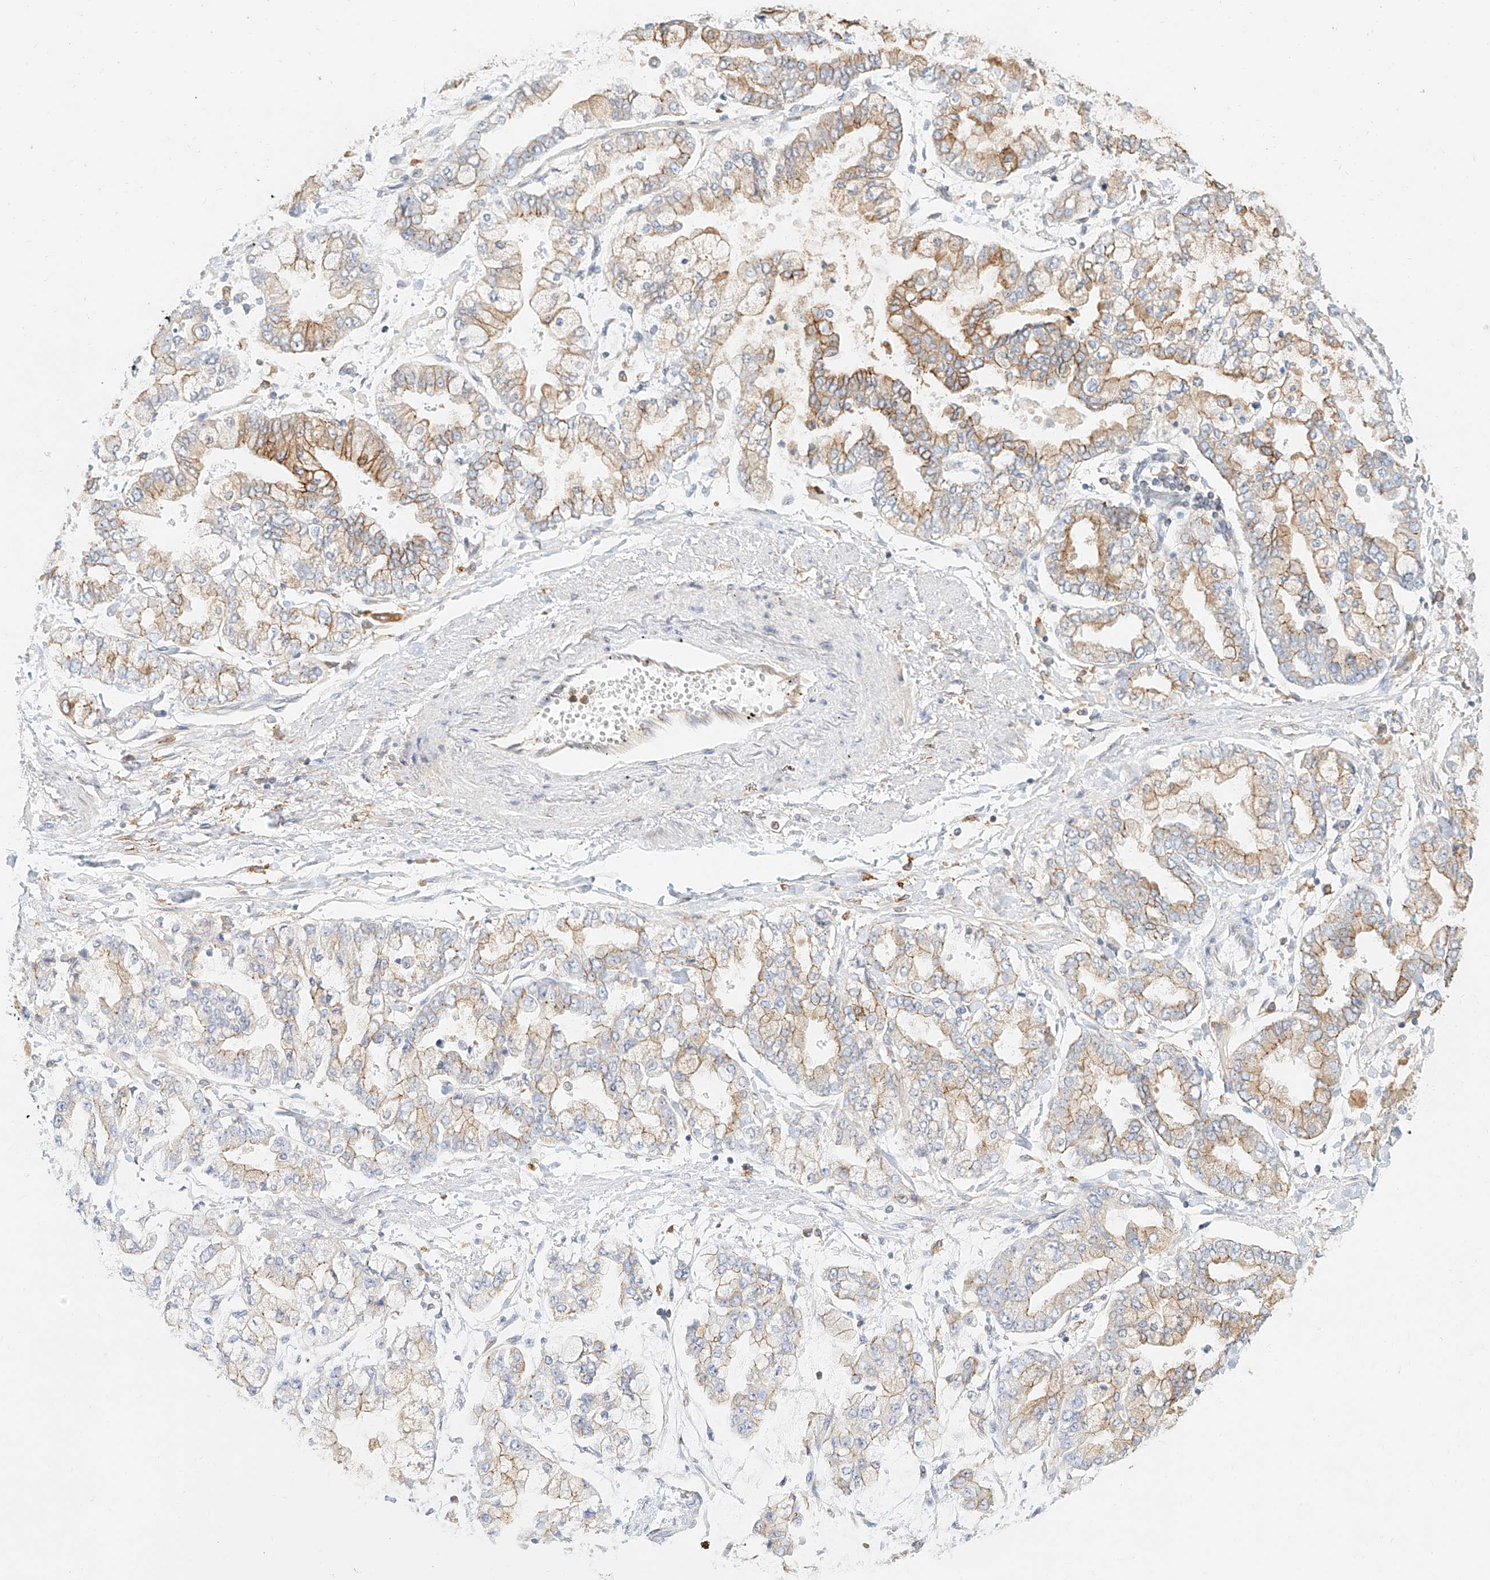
{"staining": {"intensity": "moderate", "quantity": "25%-75%", "location": "cytoplasmic/membranous"}, "tissue": "stomach cancer", "cell_type": "Tumor cells", "image_type": "cancer", "snomed": [{"axis": "morphology", "description": "Normal tissue, NOS"}, {"axis": "morphology", "description": "Adenocarcinoma, NOS"}, {"axis": "topography", "description": "Stomach, upper"}, {"axis": "topography", "description": "Stomach"}], "caption": "Stomach adenocarcinoma stained with immunohistochemistry (IHC) reveals moderate cytoplasmic/membranous expression in approximately 25%-75% of tumor cells. The staining was performed using DAB (3,3'-diaminobenzidine), with brown indicating positive protein expression. Nuclei are stained blue with hematoxylin.", "gene": "DHRS7", "patient": {"sex": "male", "age": 76}}